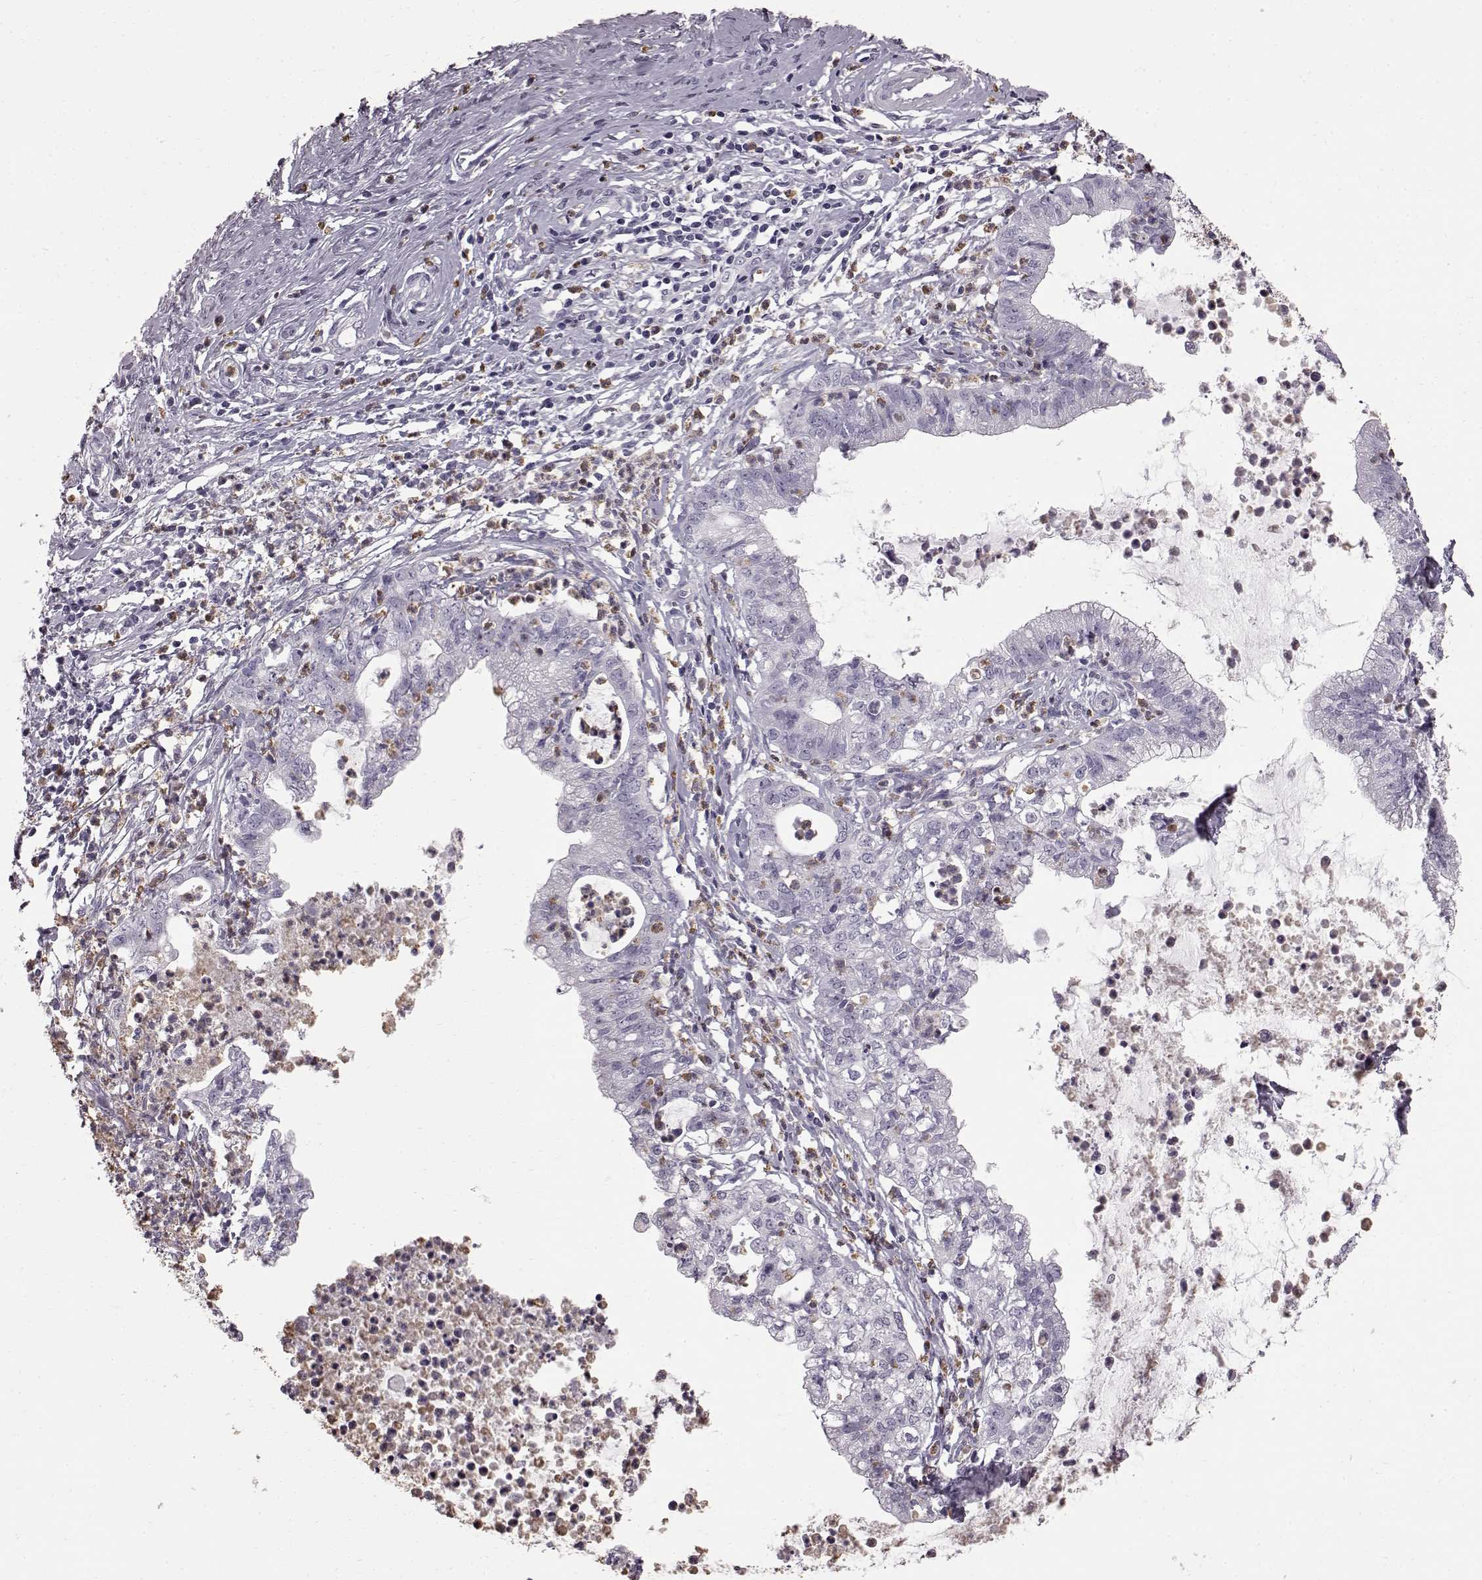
{"staining": {"intensity": "negative", "quantity": "none", "location": "none"}, "tissue": "cervical cancer", "cell_type": "Tumor cells", "image_type": "cancer", "snomed": [{"axis": "morphology", "description": "Normal tissue, NOS"}, {"axis": "morphology", "description": "Adenocarcinoma, NOS"}, {"axis": "topography", "description": "Cervix"}], "caption": "High power microscopy micrograph of an immunohistochemistry photomicrograph of cervical adenocarcinoma, revealing no significant staining in tumor cells.", "gene": "FUT4", "patient": {"sex": "female", "age": 38}}